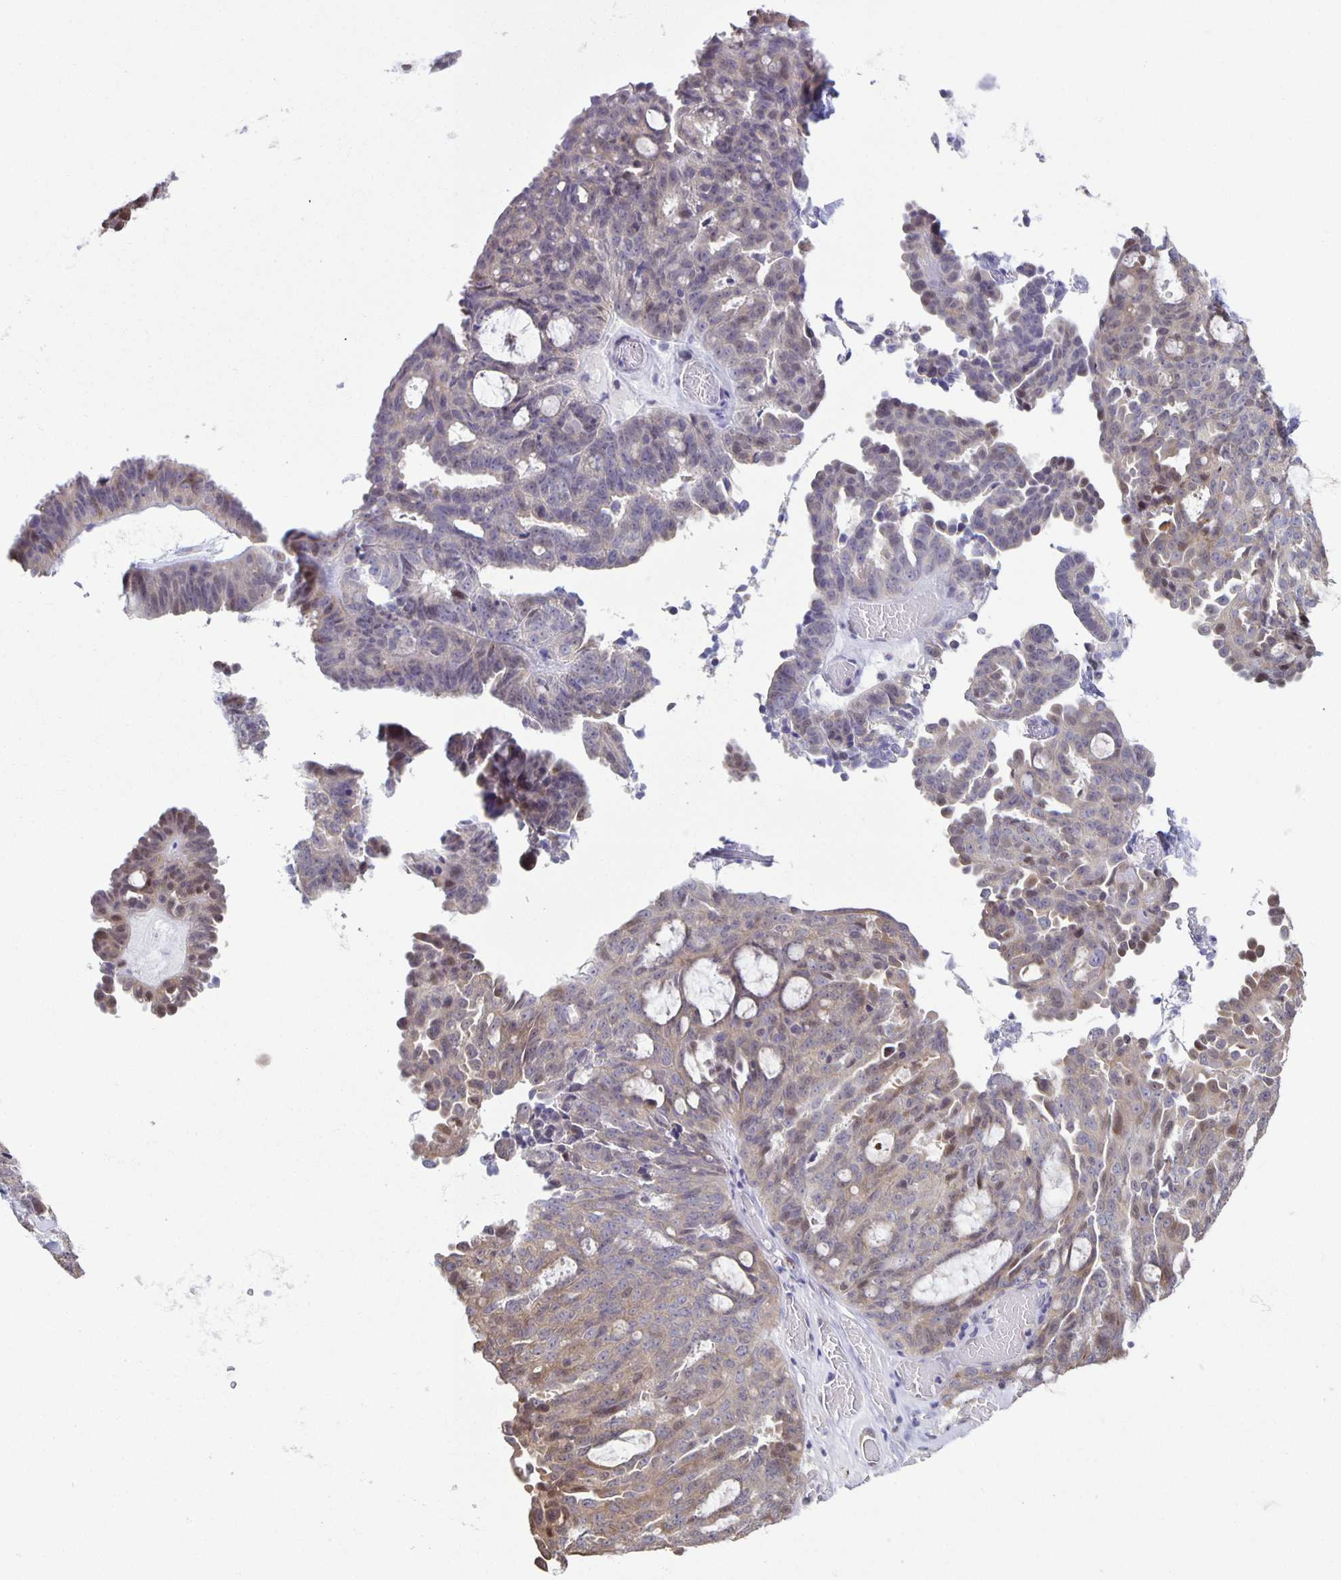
{"staining": {"intensity": "weak", "quantity": "25%-75%", "location": "cytoplasmic/membranous,nuclear"}, "tissue": "ovarian cancer", "cell_type": "Tumor cells", "image_type": "cancer", "snomed": [{"axis": "morphology", "description": "Cystadenocarcinoma, serous, NOS"}, {"axis": "topography", "description": "Ovary"}], "caption": "Tumor cells exhibit weak cytoplasmic/membranous and nuclear expression in about 25%-75% of cells in ovarian cancer. The protein of interest is stained brown, and the nuclei are stained in blue (DAB (3,3'-diaminobenzidine) IHC with brightfield microscopy, high magnification).", "gene": "MAPK12", "patient": {"sex": "female", "age": 71}}